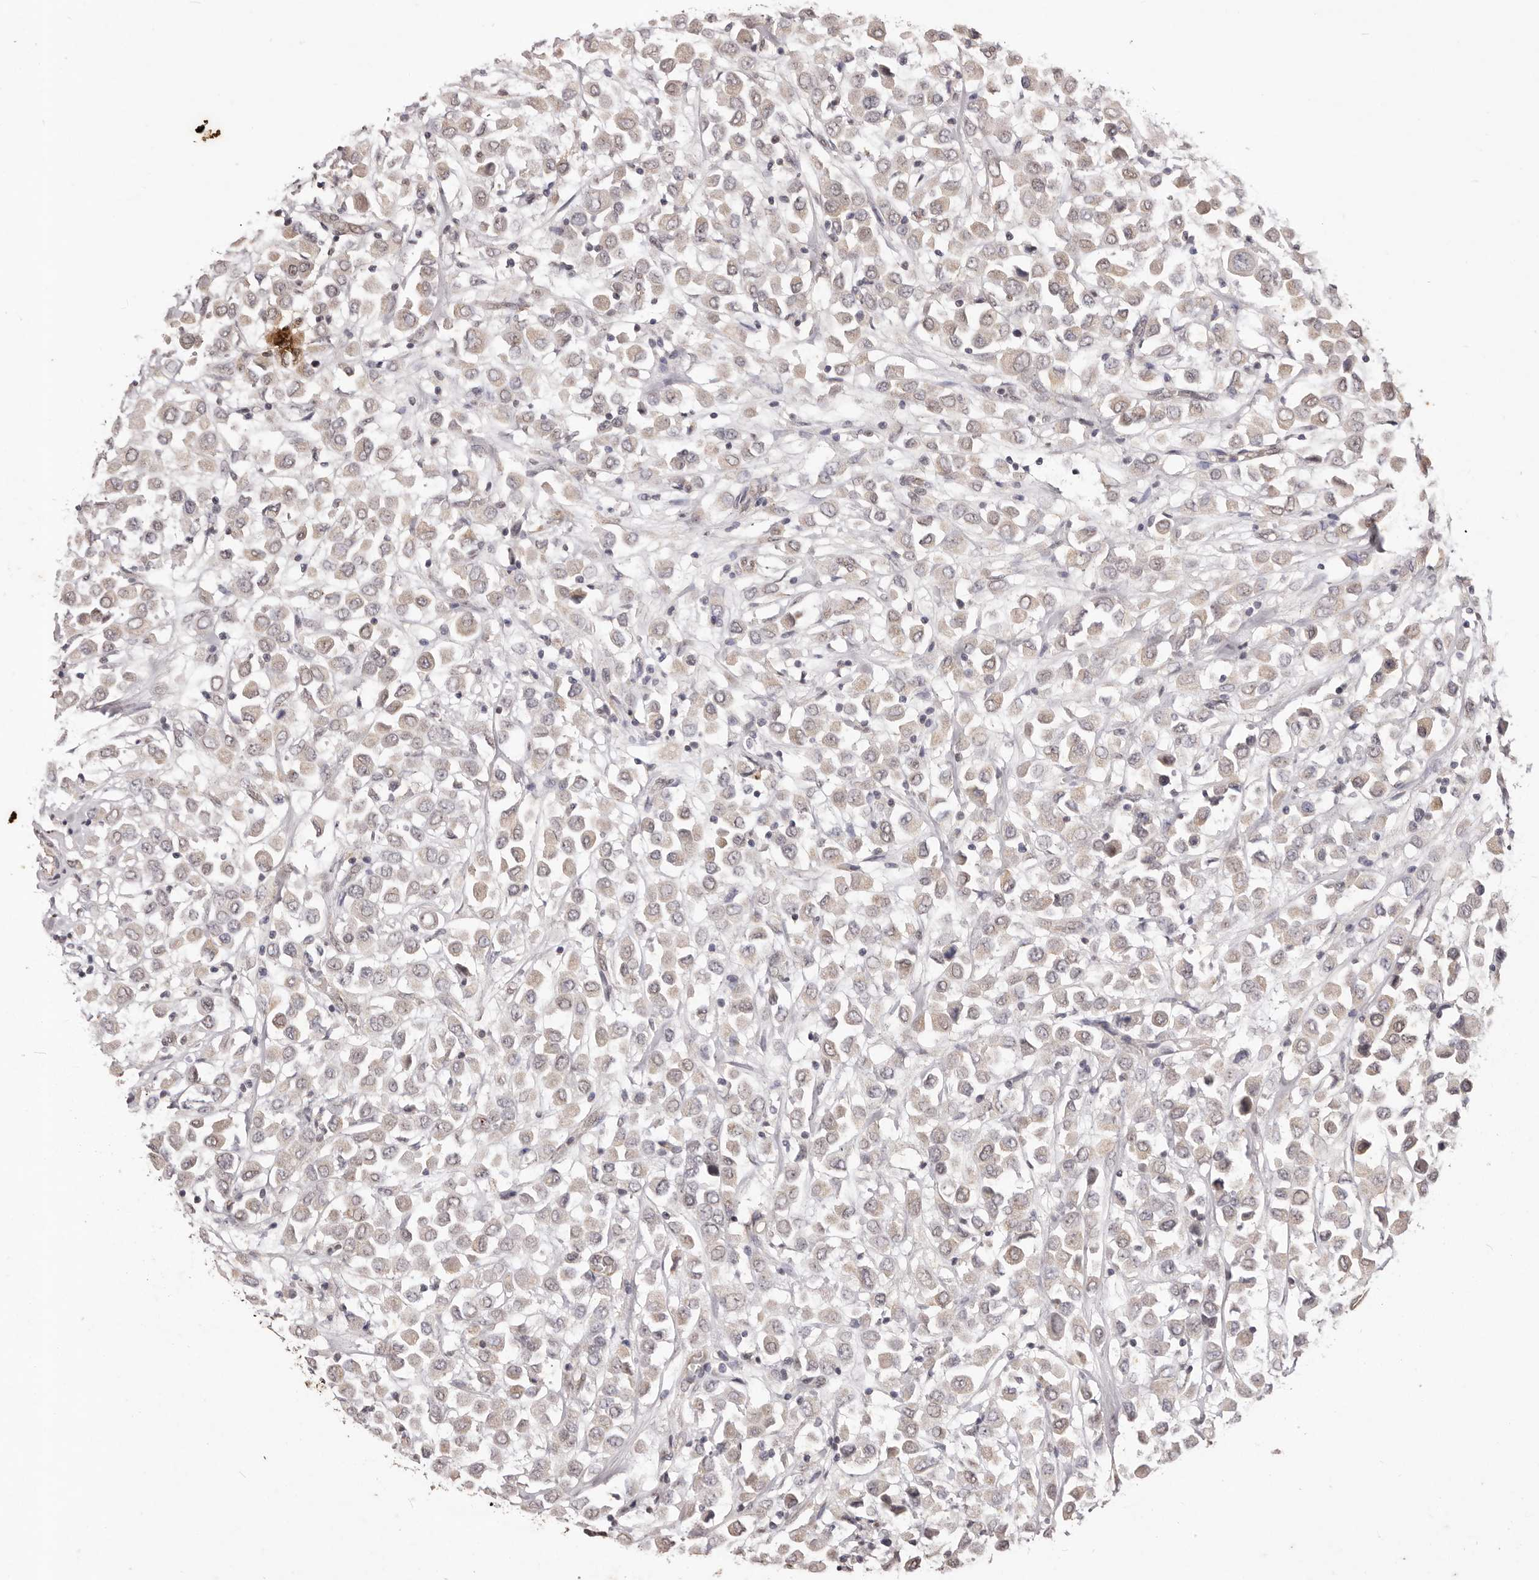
{"staining": {"intensity": "weak", "quantity": "25%-75%", "location": "cytoplasmic/membranous"}, "tissue": "breast cancer", "cell_type": "Tumor cells", "image_type": "cancer", "snomed": [{"axis": "morphology", "description": "Duct carcinoma"}, {"axis": "topography", "description": "Breast"}], "caption": "This is an image of immunohistochemistry (IHC) staining of breast cancer (infiltrating ductal carcinoma), which shows weak positivity in the cytoplasmic/membranous of tumor cells.", "gene": "RPS6KA5", "patient": {"sex": "female", "age": 61}}